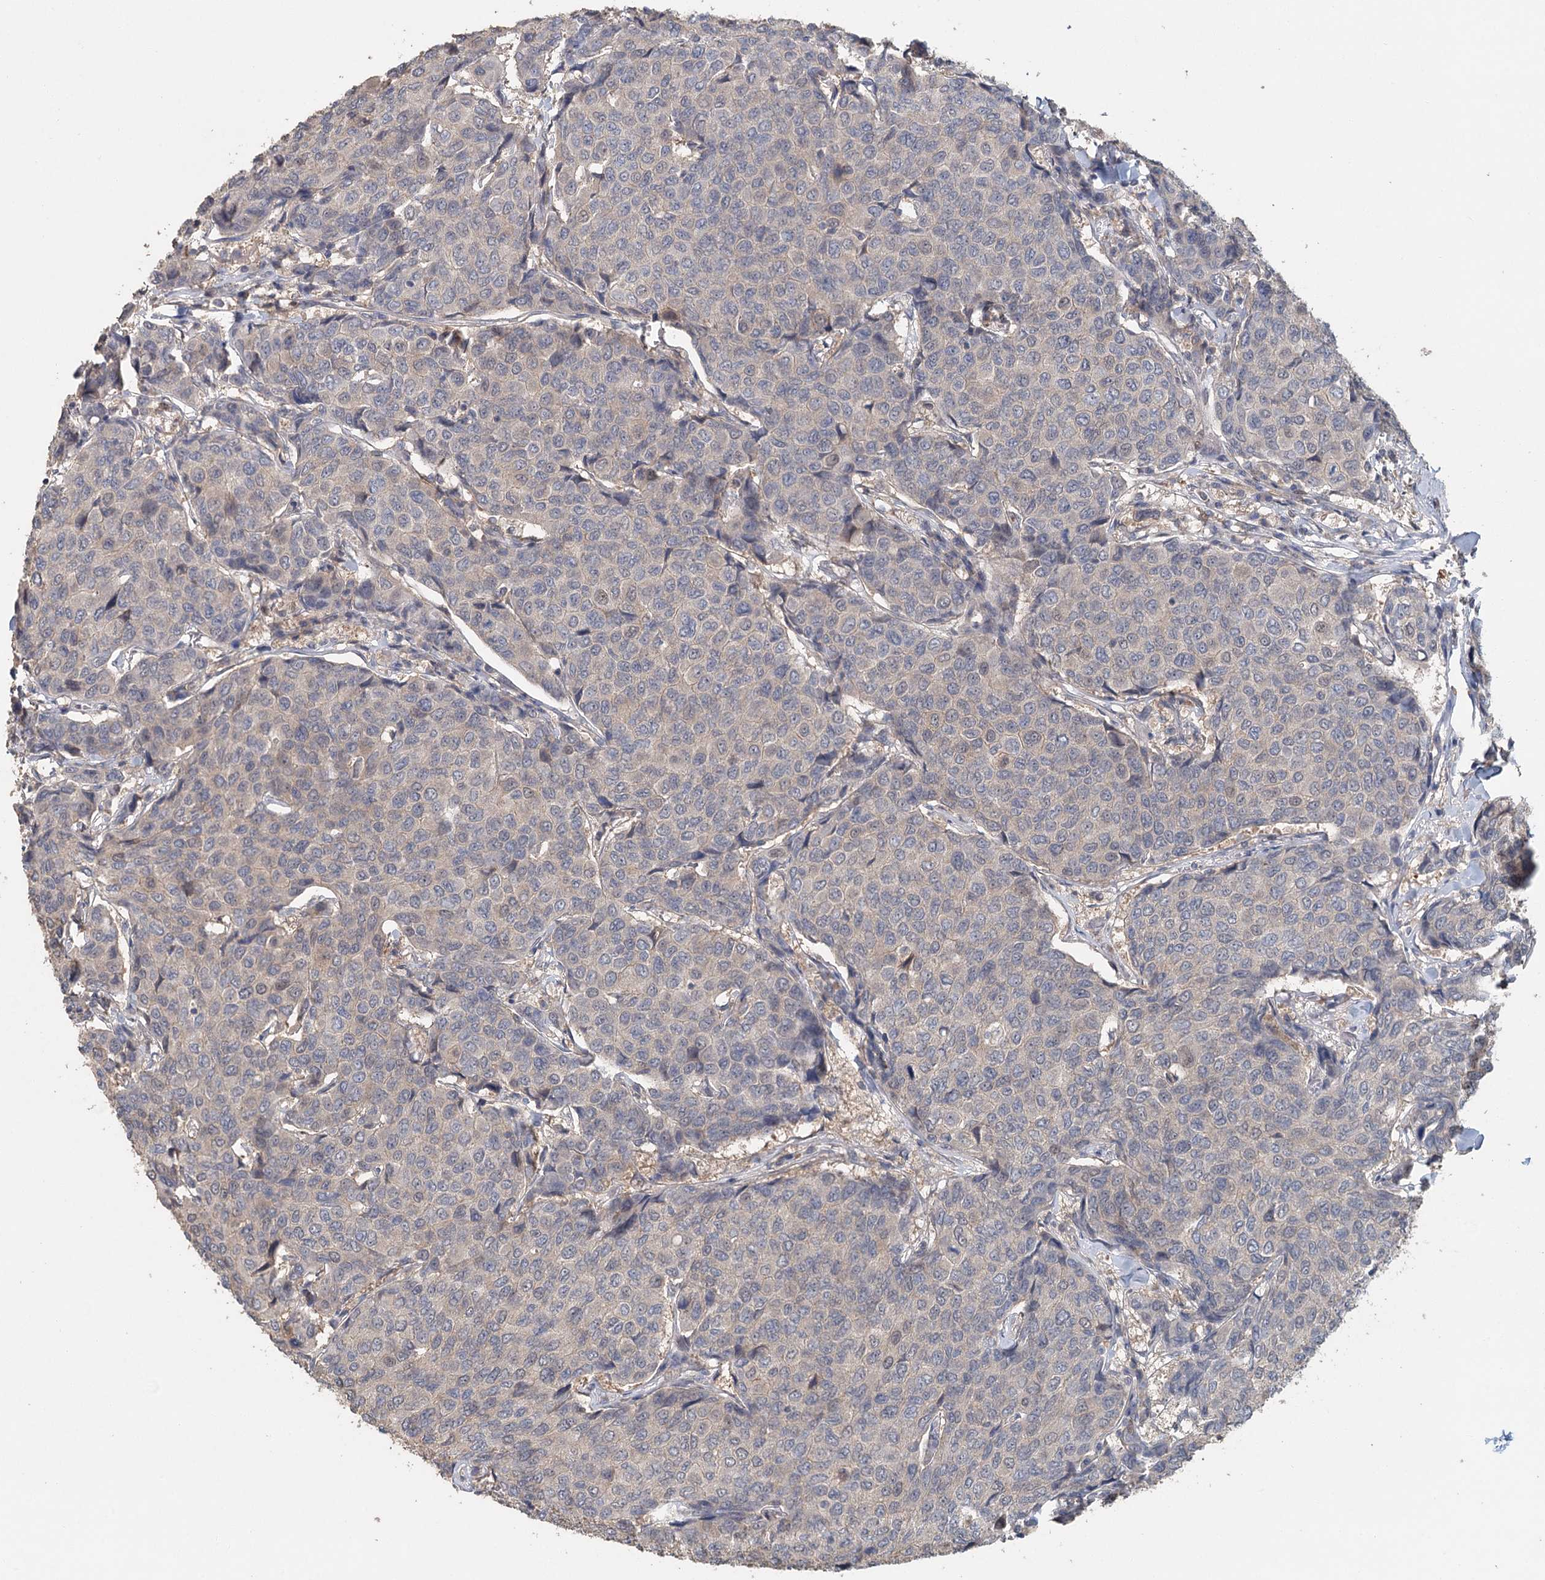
{"staining": {"intensity": "negative", "quantity": "none", "location": "none"}, "tissue": "breast cancer", "cell_type": "Tumor cells", "image_type": "cancer", "snomed": [{"axis": "morphology", "description": "Duct carcinoma"}, {"axis": "topography", "description": "Breast"}], "caption": "A high-resolution micrograph shows immunohistochemistry (IHC) staining of infiltrating ductal carcinoma (breast), which displays no significant positivity in tumor cells.", "gene": "ADK", "patient": {"sex": "female", "age": 55}}